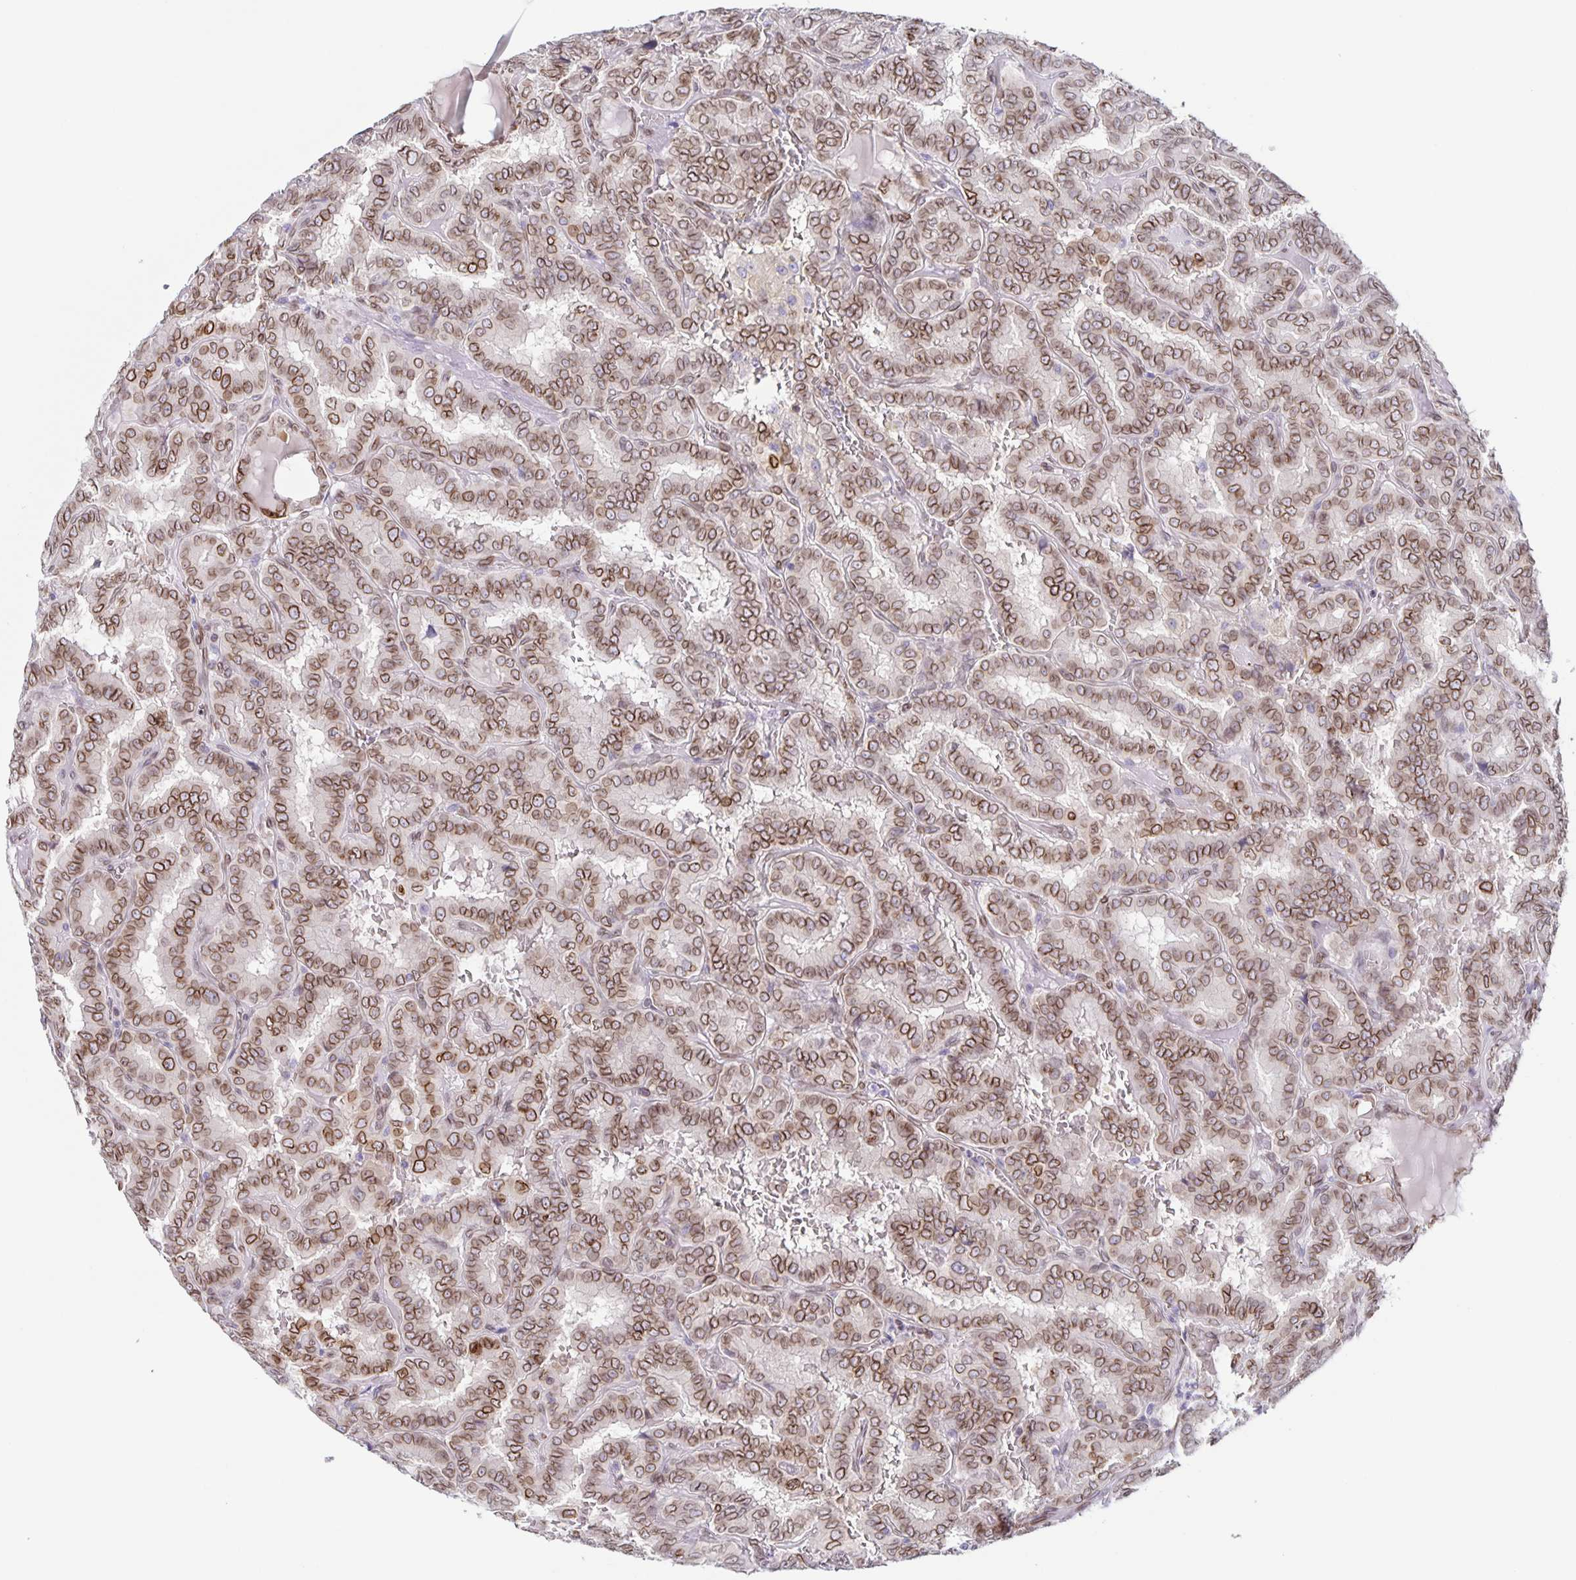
{"staining": {"intensity": "strong", "quantity": ">75%", "location": "cytoplasmic/membranous,nuclear"}, "tissue": "thyroid cancer", "cell_type": "Tumor cells", "image_type": "cancer", "snomed": [{"axis": "morphology", "description": "Papillary adenocarcinoma, NOS"}, {"axis": "topography", "description": "Thyroid gland"}], "caption": "Thyroid cancer was stained to show a protein in brown. There is high levels of strong cytoplasmic/membranous and nuclear positivity in about >75% of tumor cells. (DAB IHC, brown staining for protein, blue staining for nuclei).", "gene": "SYNE2", "patient": {"sex": "female", "age": 46}}